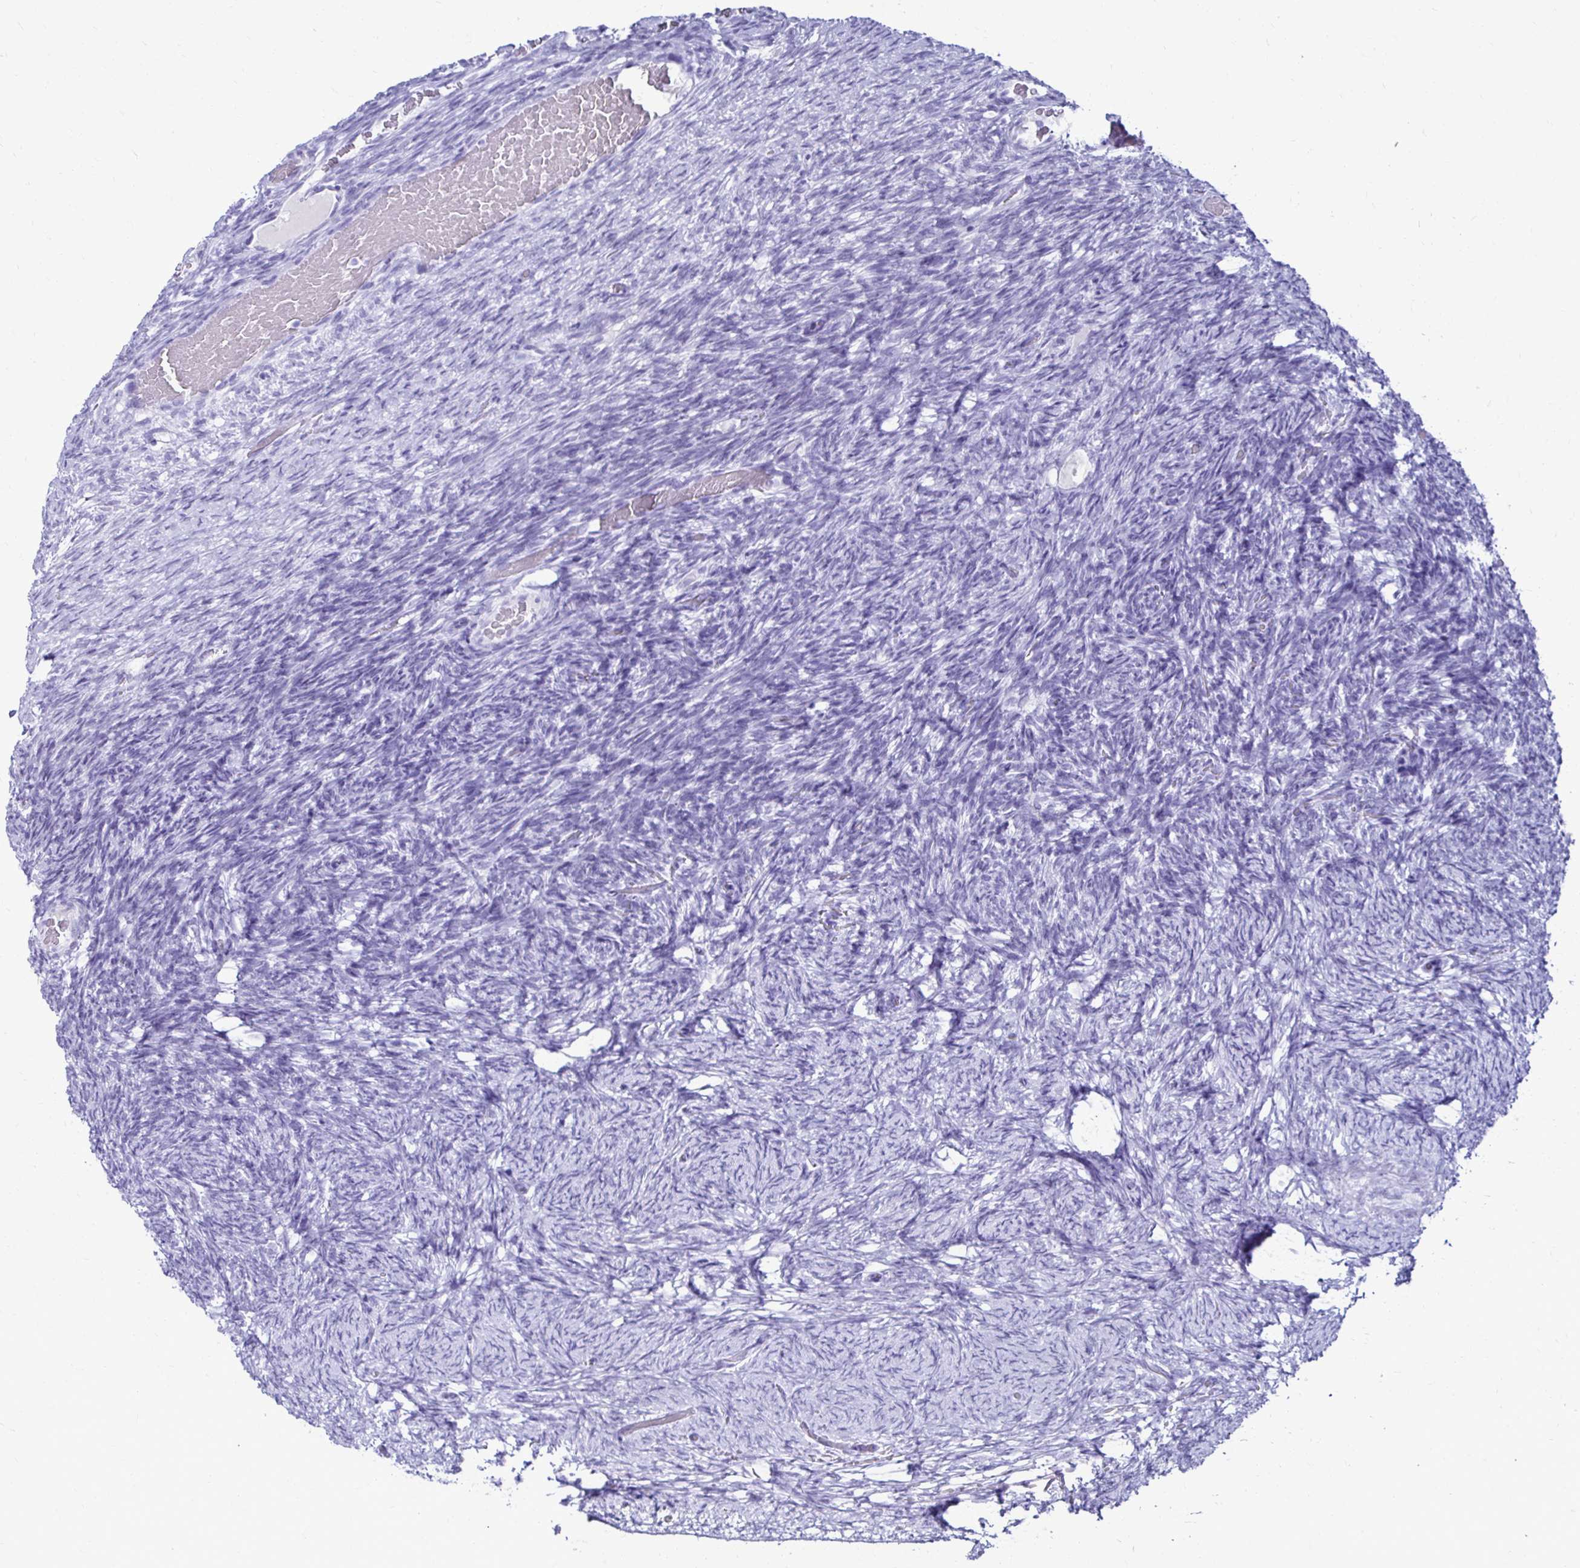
{"staining": {"intensity": "negative", "quantity": "none", "location": "none"}, "tissue": "ovary", "cell_type": "Follicle cells", "image_type": "normal", "snomed": [{"axis": "morphology", "description": "Normal tissue, NOS"}, {"axis": "topography", "description": "Ovary"}], "caption": "This photomicrograph is of benign ovary stained with immunohistochemistry to label a protein in brown with the nuclei are counter-stained blue. There is no staining in follicle cells. Brightfield microscopy of immunohistochemistry stained with DAB (3,3'-diaminobenzidine) (brown) and hematoxylin (blue), captured at high magnification.", "gene": "CST5", "patient": {"sex": "female", "age": 34}}